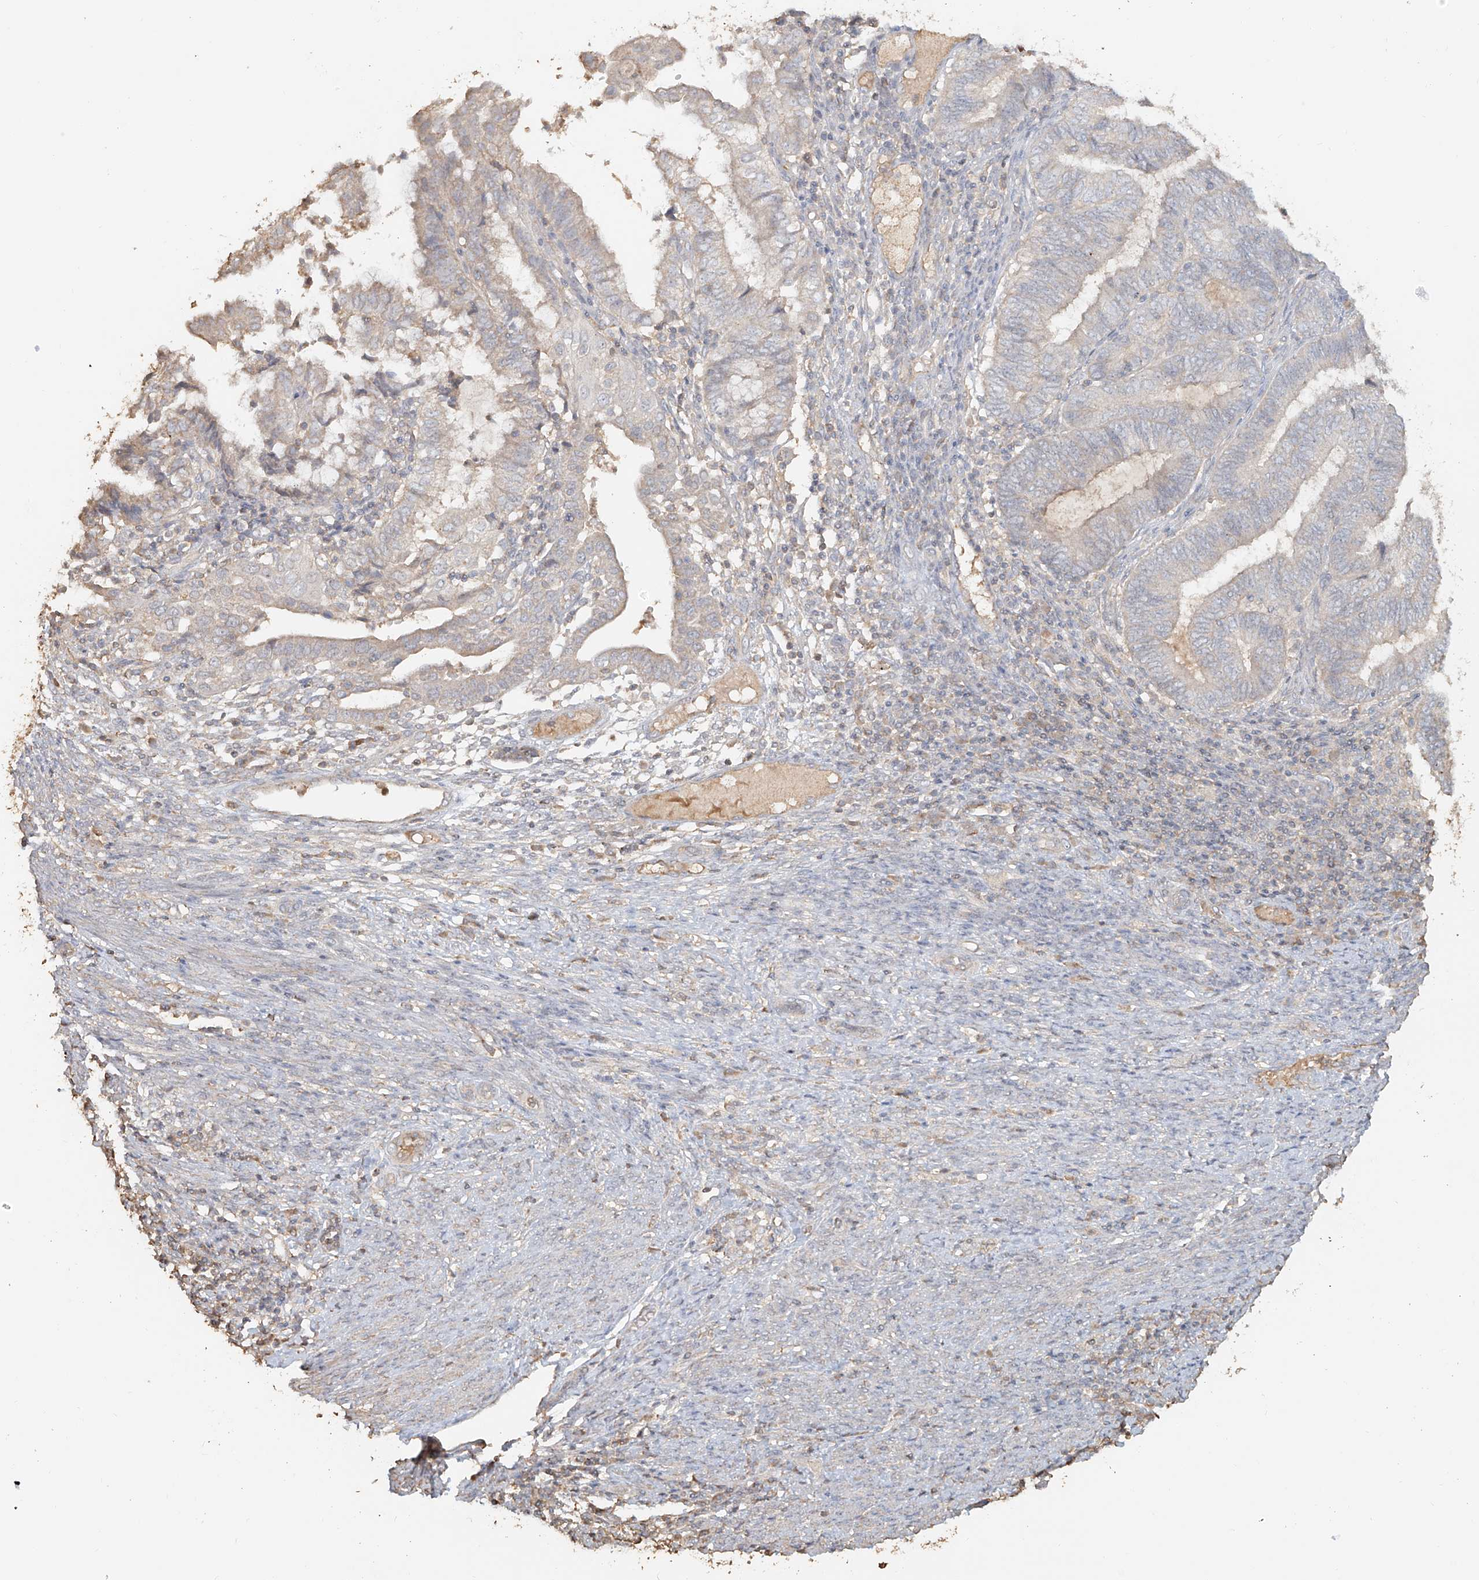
{"staining": {"intensity": "negative", "quantity": "none", "location": "none"}, "tissue": "endometrial cancer", "cell_type": "Tumor cells", "image_type": "cancer", "snomed": [{"axis": "morphology", "description": "Adenocarcinoma, NOS"}, {"axis": "topography", "description": "Uterus"}, {"axis": "topography", "description": "Endometrium"}], "caption": "Immunohistochemical staining of endometrial cancer (adenocarcinoma) demonstrates no significant positivity in tumor cells.", "gene": "NPHS1", "patient": {"sex": "female", "age": 70}}